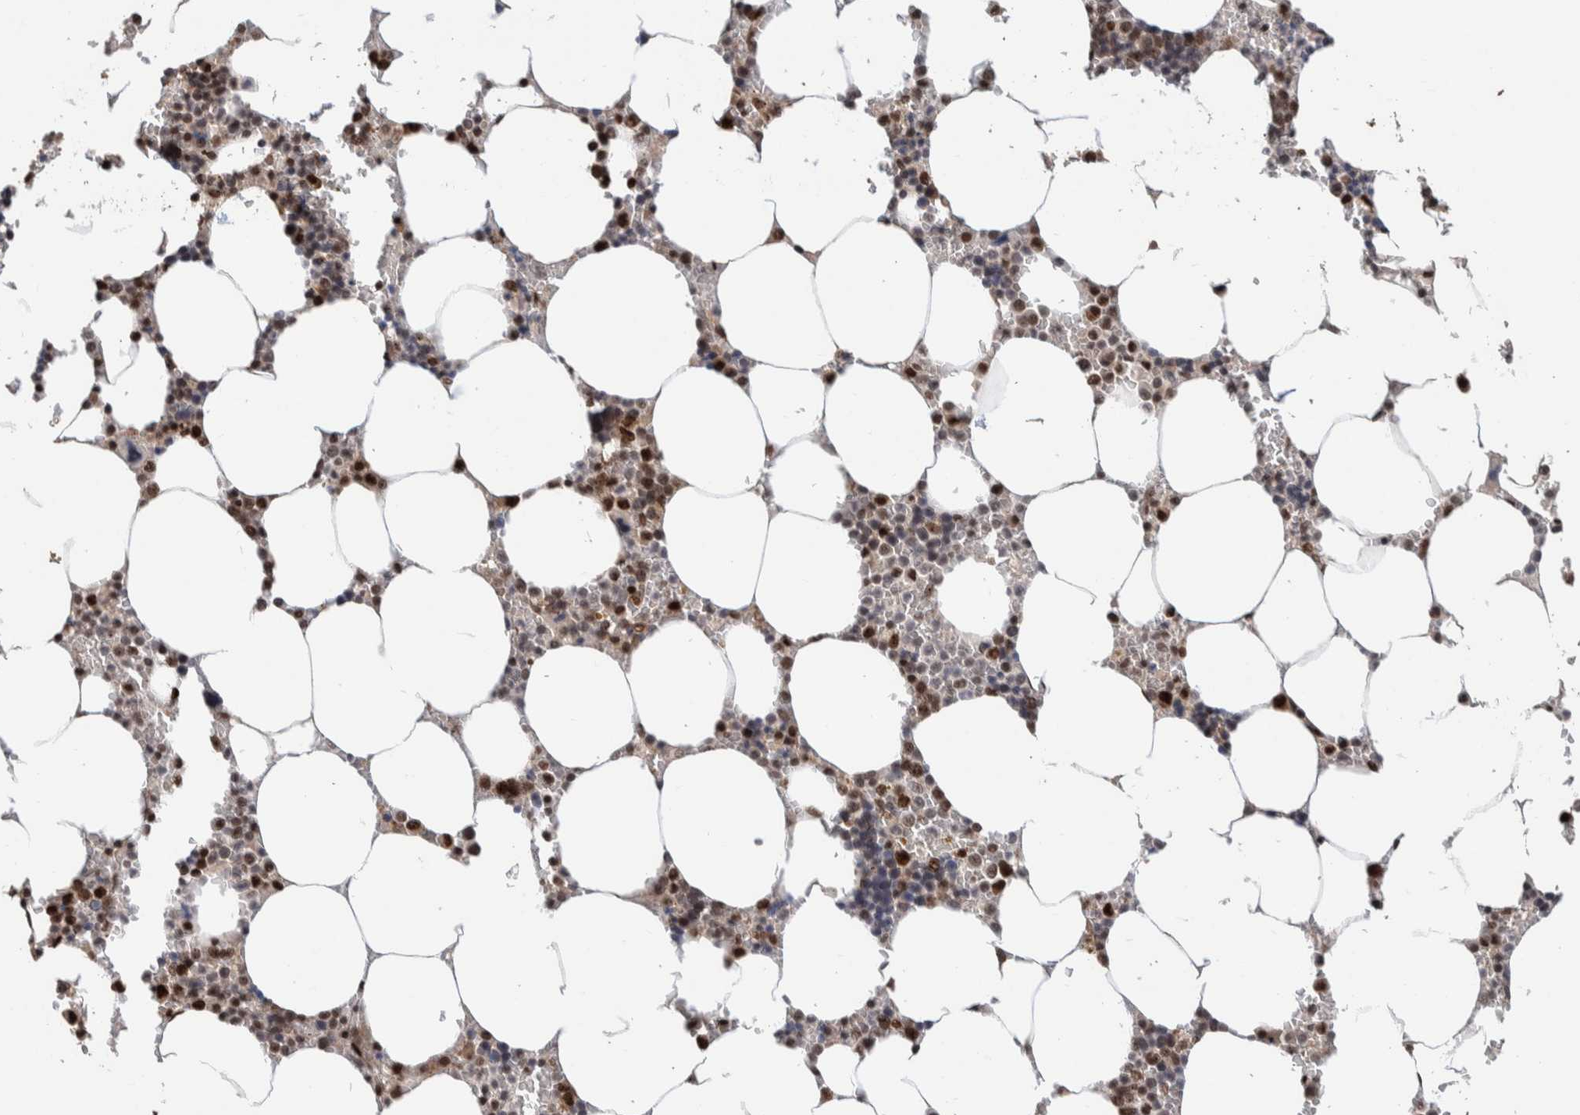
{"staining": {"intensity": "strong", "quantity": "25%-75%", "location": "nuclear"}, "tissue": "bone marrow", "cell_type": "Hematopoietic cells", "image_type": "normal", "snomed": [{"axis": "morphology", "description": "Normal tissue, NOS"}, {"axis": "topography", "description": "Bone marrow"}], "caption": "Bone marrow was stained to show a protein in brown. There is high levels of strong nuclear staining in about 25%-75% of hematopoietic cells. The protein is shown in brown color, while the nuclei are stained blue.", "gene": "CHD4", "patient": {"sex": "male", "age": 70}}